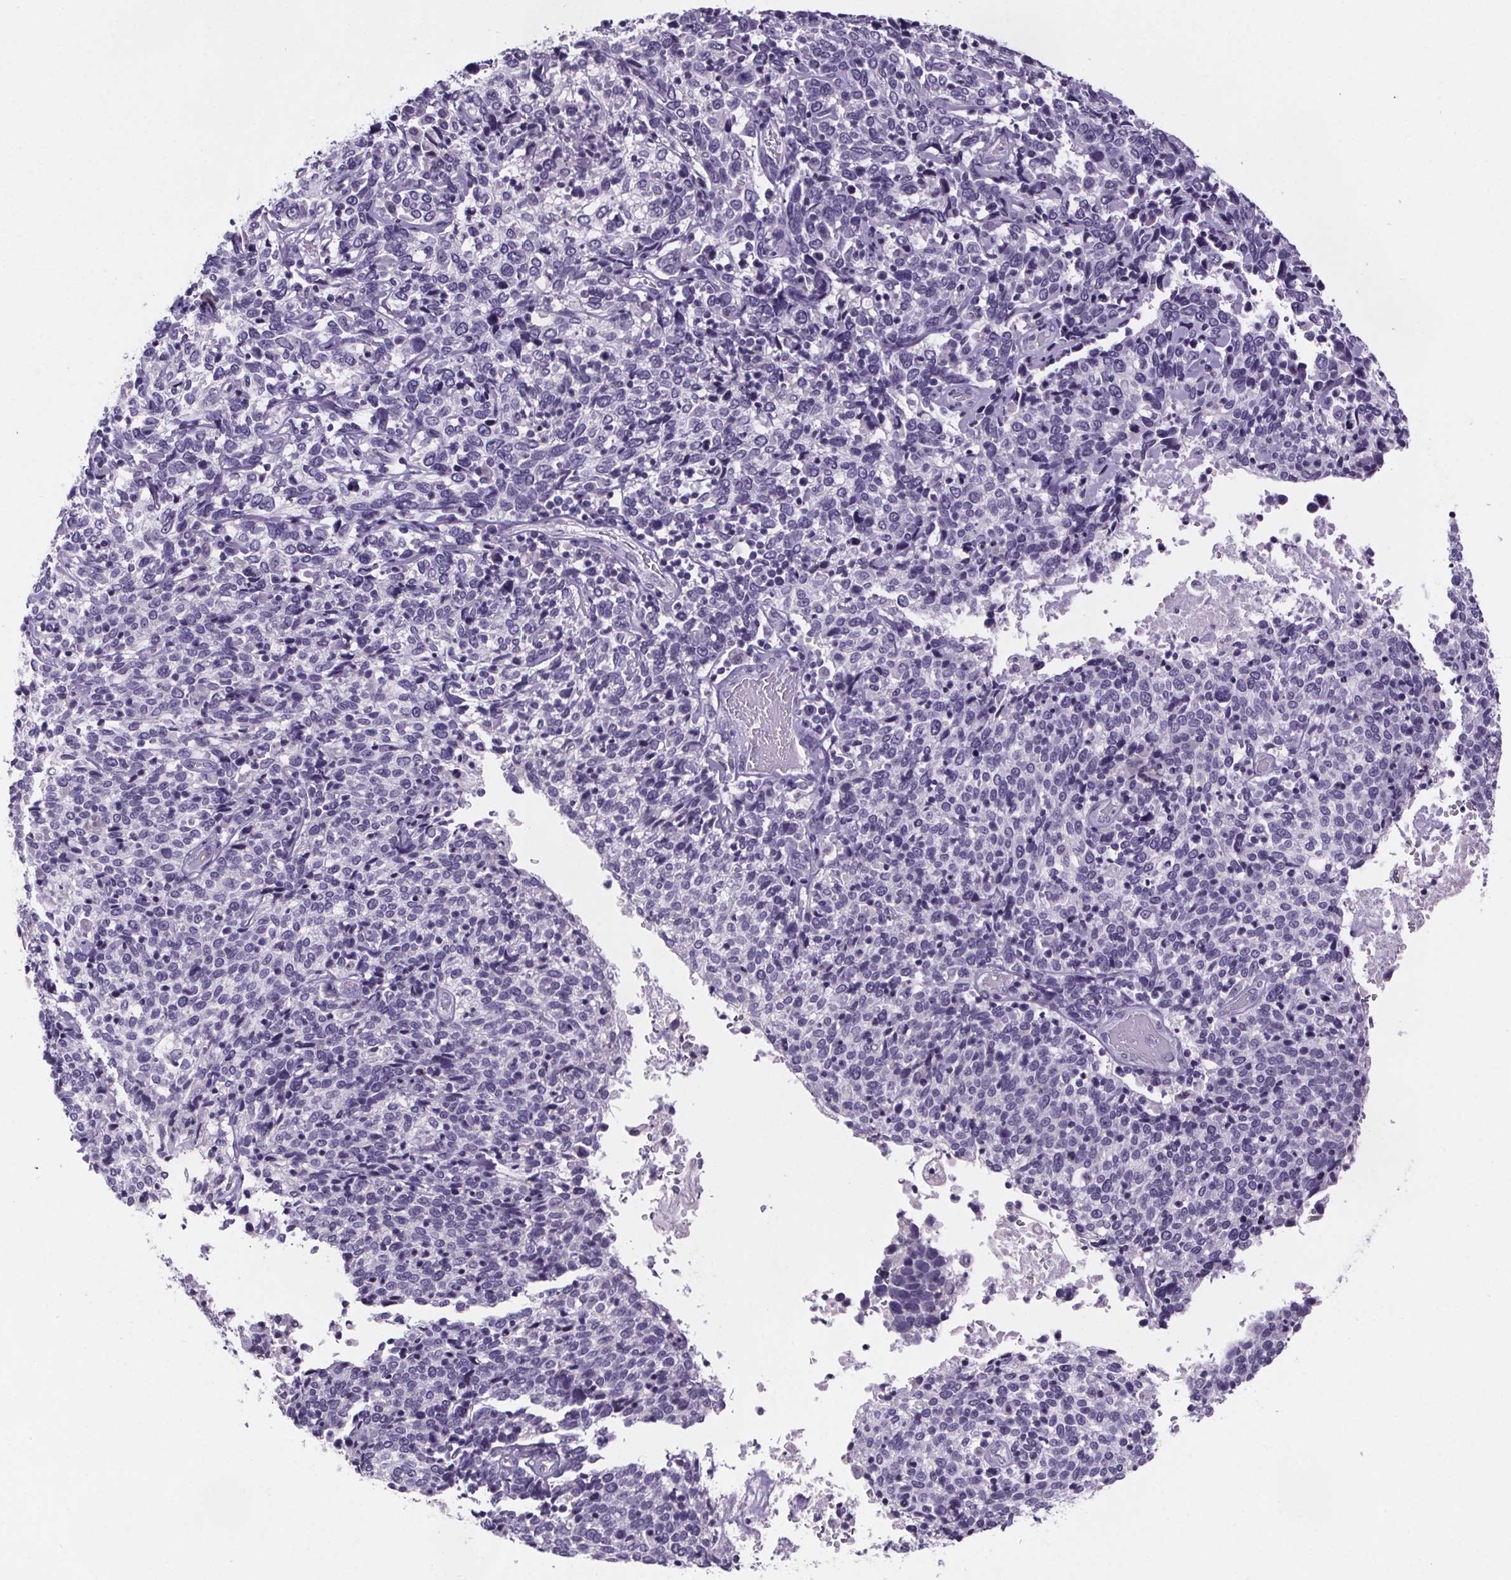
{"staining": {"intensity": "negative", "quantity": "none", "location": "none"}, "tissue": "cervical cancer", "cell_type": "Tumor cells", "image_type": "cancer", "snomed": [{"axis": "morphology", "description": "Squamous cell carcinoma, NOS"}, {"axis": "topography", "description": "Cervix"}], "caption": "Human cervical squamous cell carcinoma stained for a protein using immunohistochemistry (IHC) exhibits no staining in tumor cells.", "gene": "CUBN", "patient": {"sex": "female", "age": 38}}